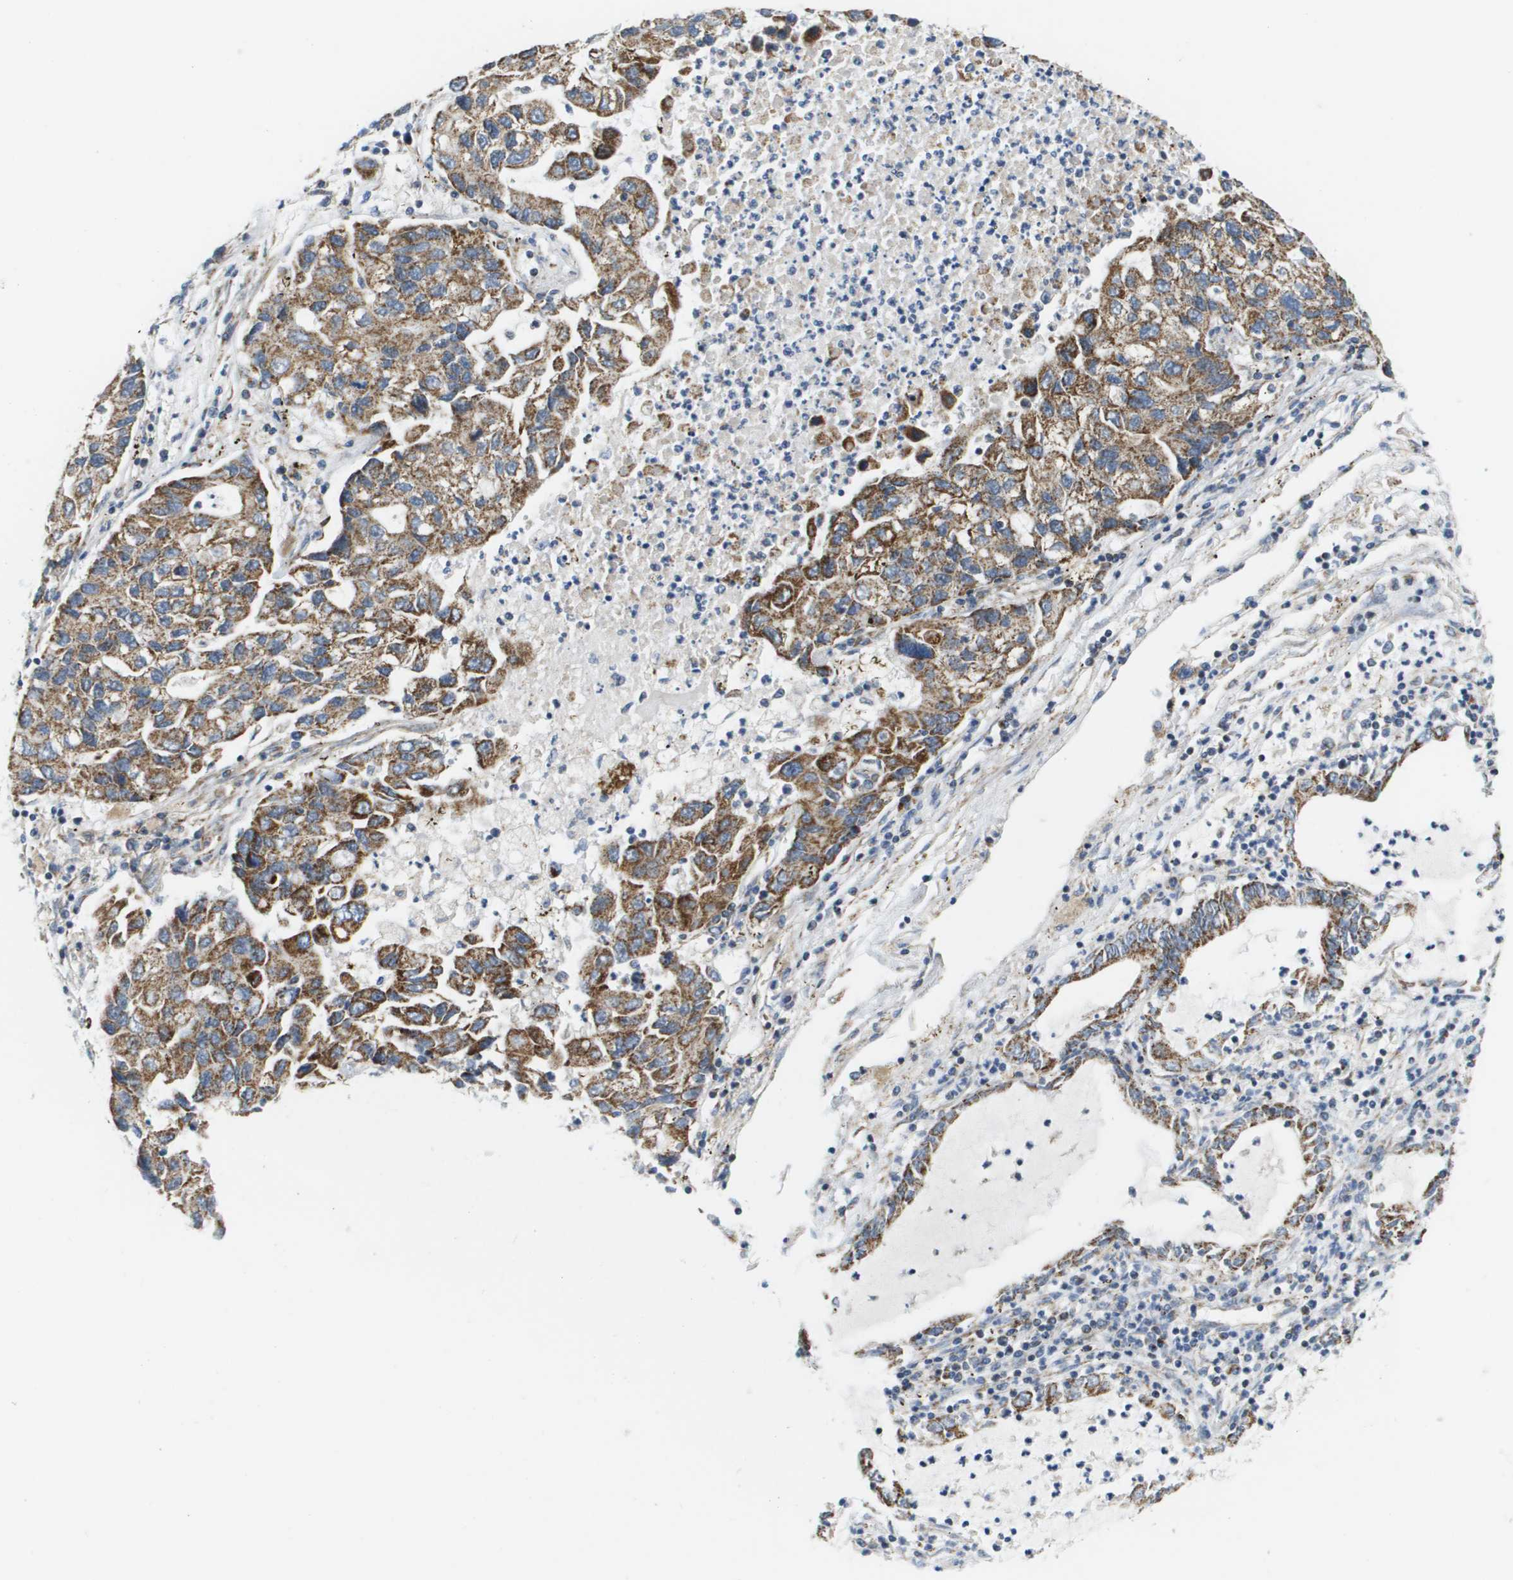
{"staining": {"intensity": "moderate", "quantity": ">75%", "location": "cytoplasmic/membranous"}, "tissue": "lung cancer", "cell_type": "Tumor cells", "image_type": "cancer", "snomed": [{"axis": "morphology", "description": "Adenocarcinoma, NOS"}, {"axis": "topography", "description": "Lung"}], "caption": "Lung adenocarcinoma stained with immunohistochemistry shows moderate cytoplasmic/membranous positivity in approximately >75% of tumor cells.", "gene": "KRT23", "patient": {"sex": "female", "age": 51}}